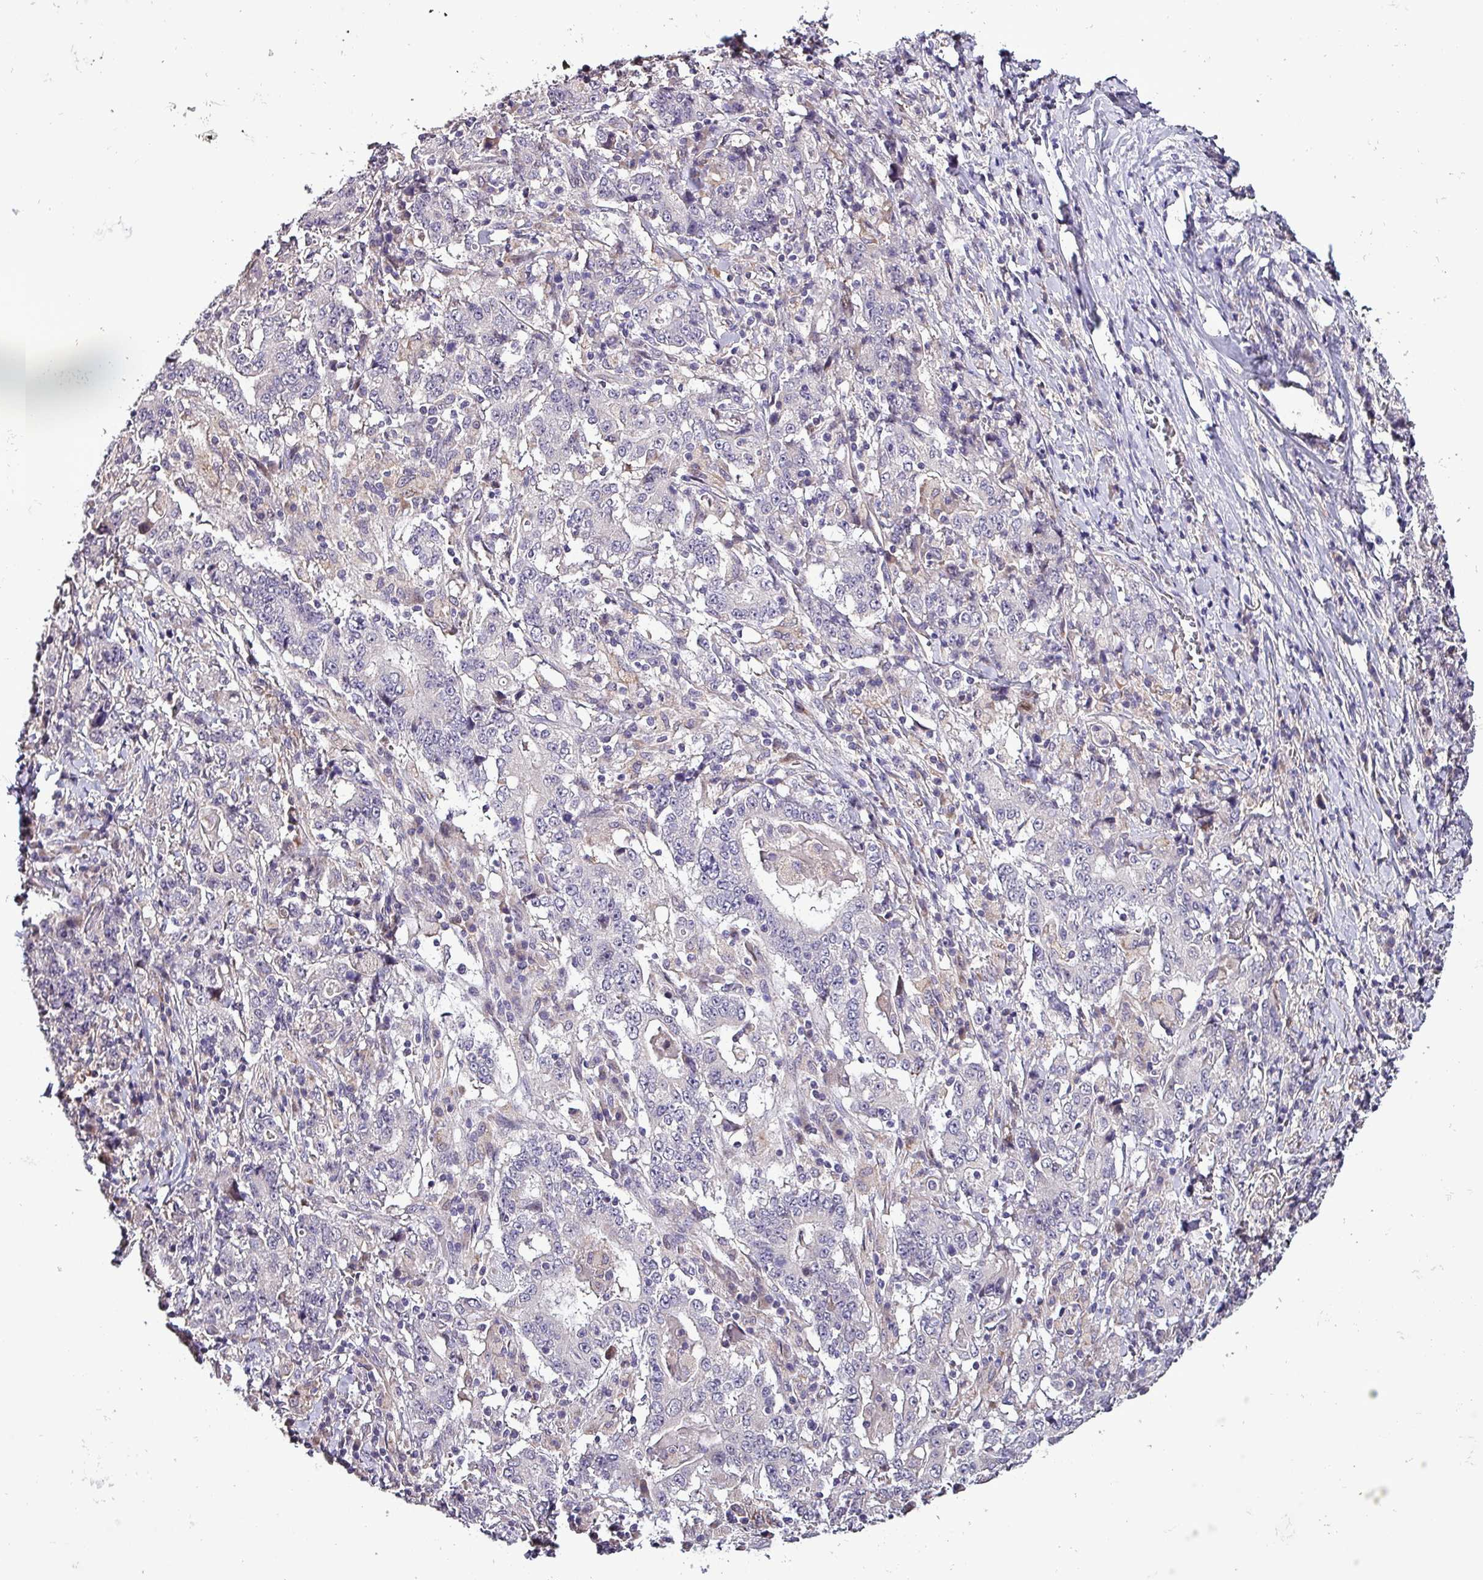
{"staining": {"intensity": "negative", "quantity": "none", "location": "none"}, "tissue": "stomach cancer", "cell_type": "Tumor cells", "image_type": "cancer", "snomed": [{"axis": "morphology", "description": "Normal tissue, NOS"}, {"axis": "morphology", "description": "Adenocarcinoma, NOS"}, {"axis": "topography", "description": "Stomach, upper"}, {"axis": "topography", "description": "Stomach"}], "caption": "An immunohistochemistry photomicrograph of stomach adenocarcinoma is shown. There is no staining in tumor cells of stomach adenocarcinoma.", "gene": "GRAPL", "patient": {"sex": "male", "age": 59}}